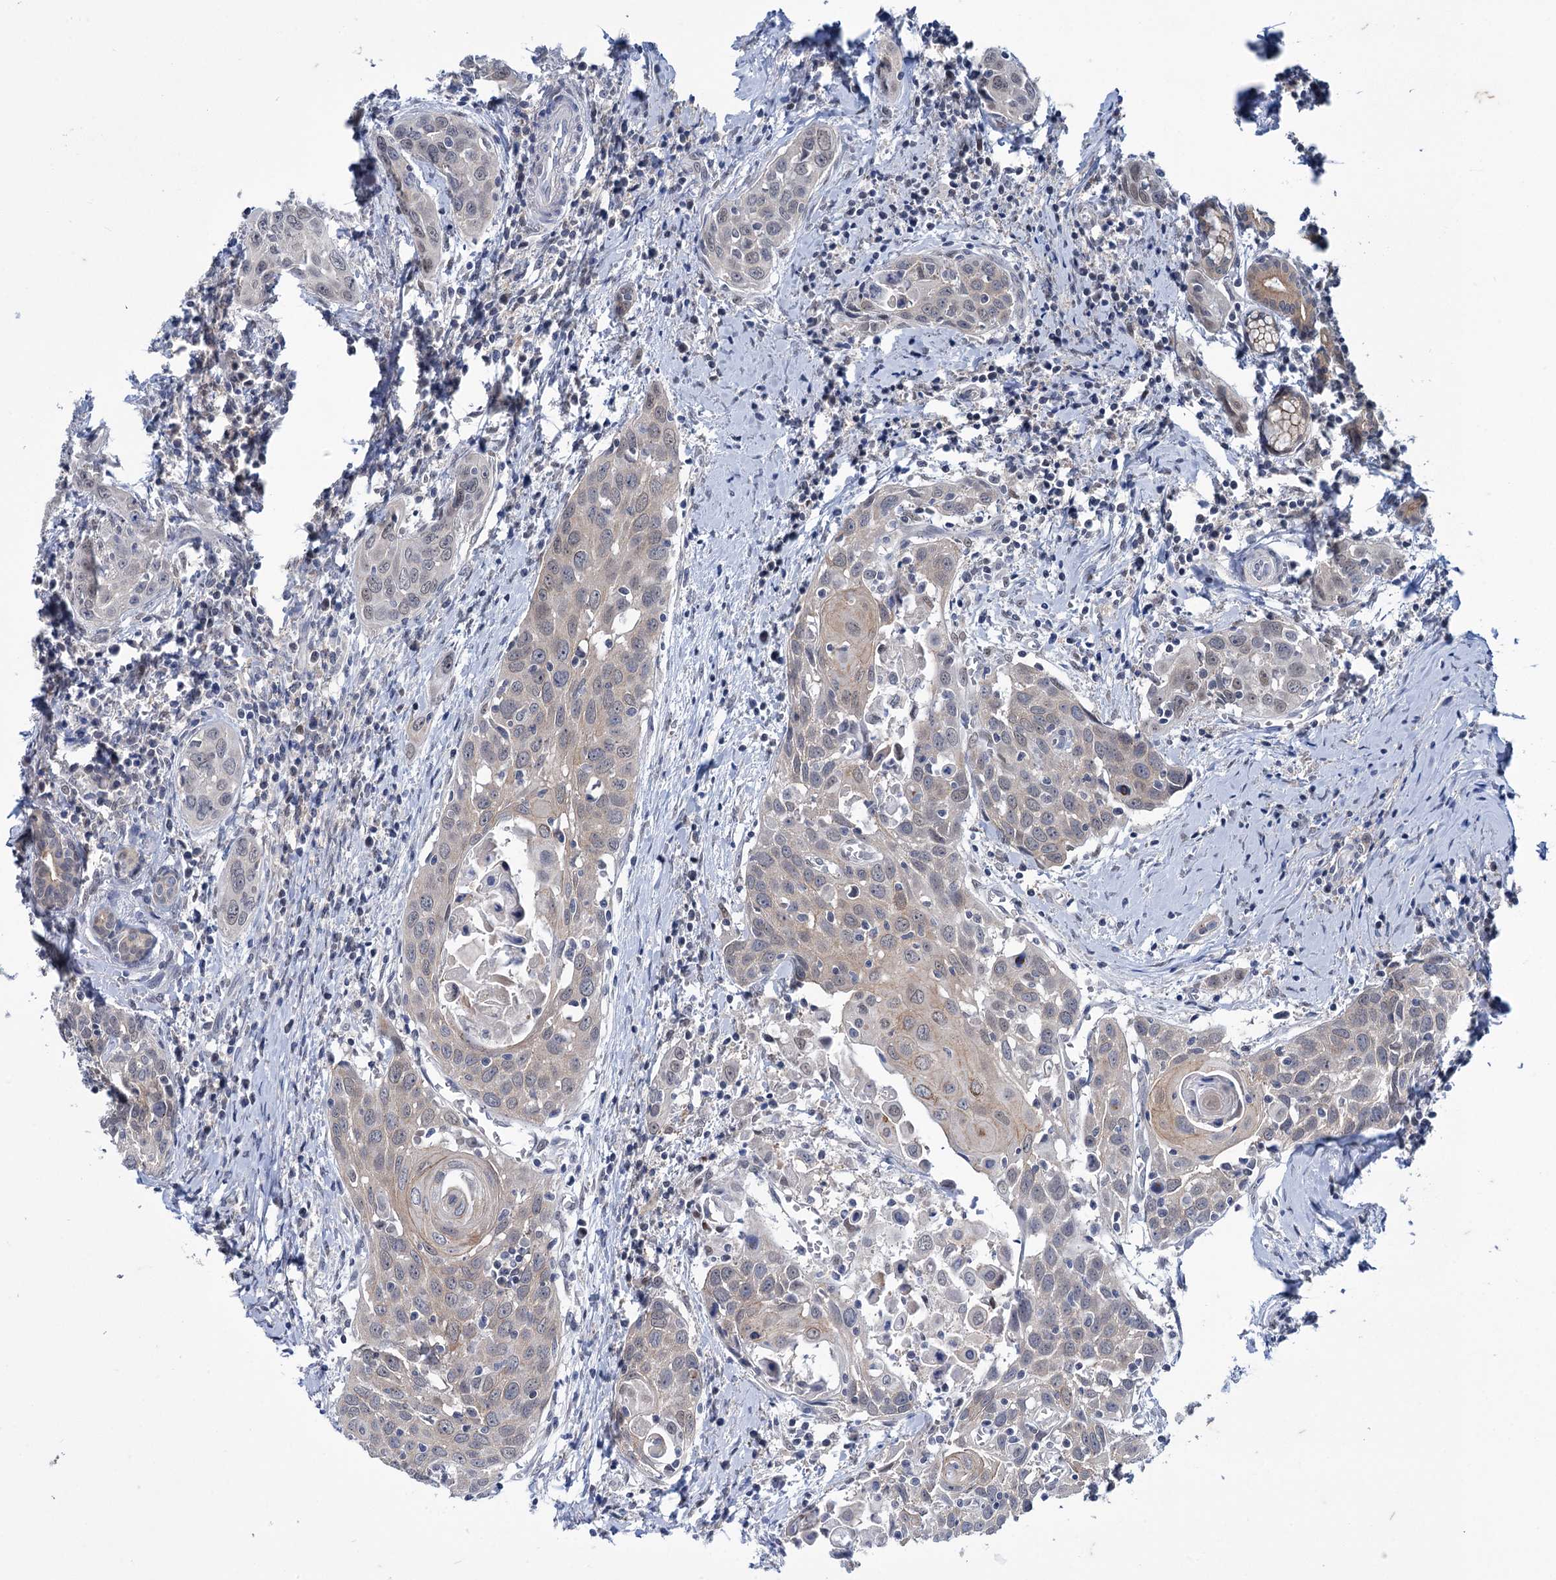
{"staining": {"intensity": "weak", "quantity": "<25%", "location": "cytoplasmic/membranous"}, "tissue": "head and neck cancer", "cell_type": "Tumor cells", "image_type": "cancer", "snomed": [{"axis": "morphology", "description": "Squamous cell carcinoma, NOS"}, {"axis": "topography", "description": "Oral tissue"}, {"axis": "topography", "description": "Head-Neck"}], "caption": "Immunohistochemistry photomicrograph of human head and neck squamous cell carcinoma stained for a protein (brown), which exhibits no staining in tumor cells. (DAB (3,3'-diaminobenzidine) immunohistochemistry (IHC) with hematoxylin counter stain).", "gene": "MID1IP1", "patient": {"sex": "female", "age": 50}}